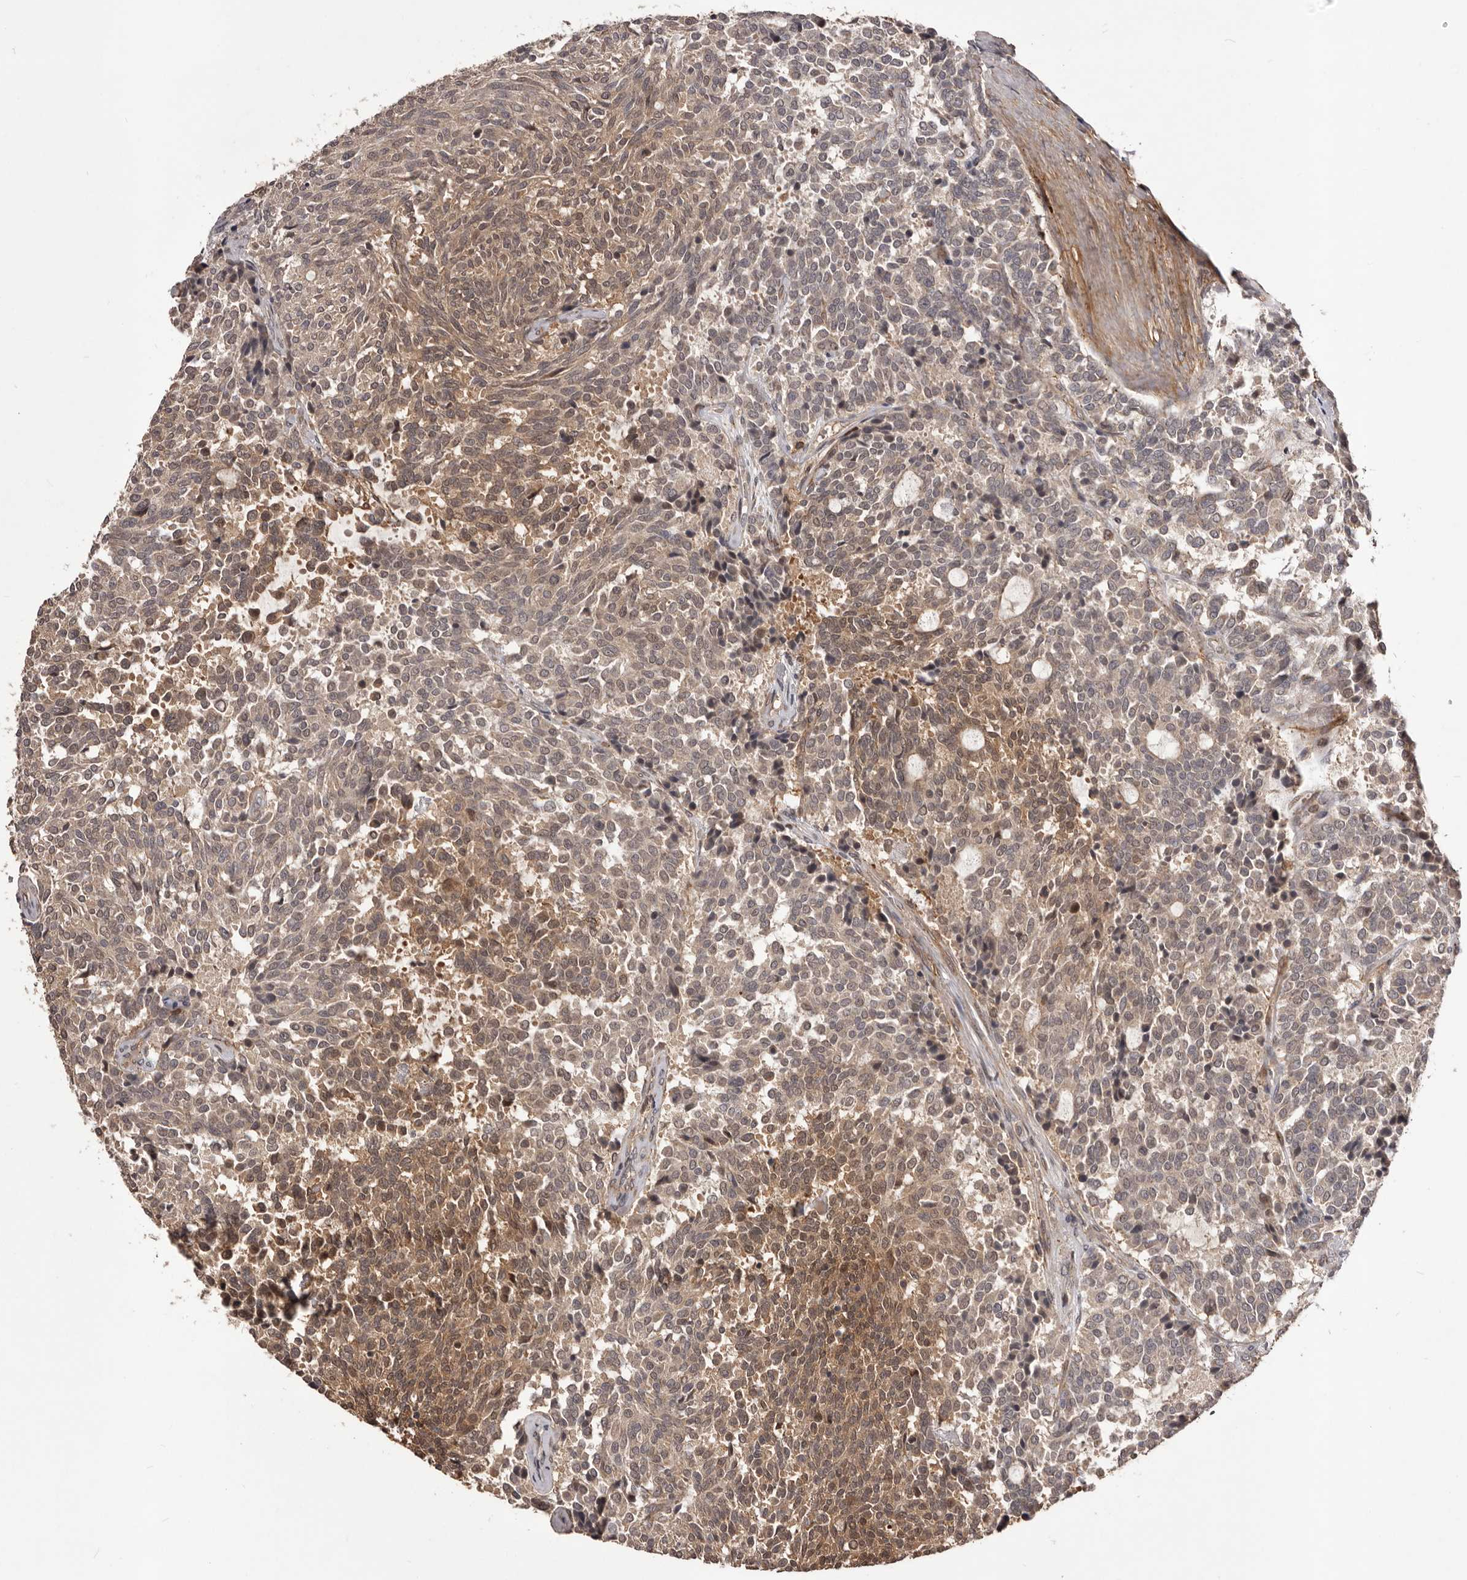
{"staining": {"intensity": "moderate", "quantity": "25%-75%", "location": "cytoplasmic/membranous"}, "tissue": "carcinoid", "cell_type": "Tumor cells", "image_type": "cancer", "snomed": [{"axis": "morphology", "description": "Carcinoid, malignant, NOS"}, {"axis": "topography", "description": "Pancreas"}], "caption": "This histopathology image reveals malignant carcinoid stained with immunohistochemistry to label a protein in brown. The cytoplasmic/membranous of tumor cells show moderate positivity for the protein. Nuclei are counter-stained blue.", "gene": "GLIPR2", "patient": {"sex": "female", "age": 54}}